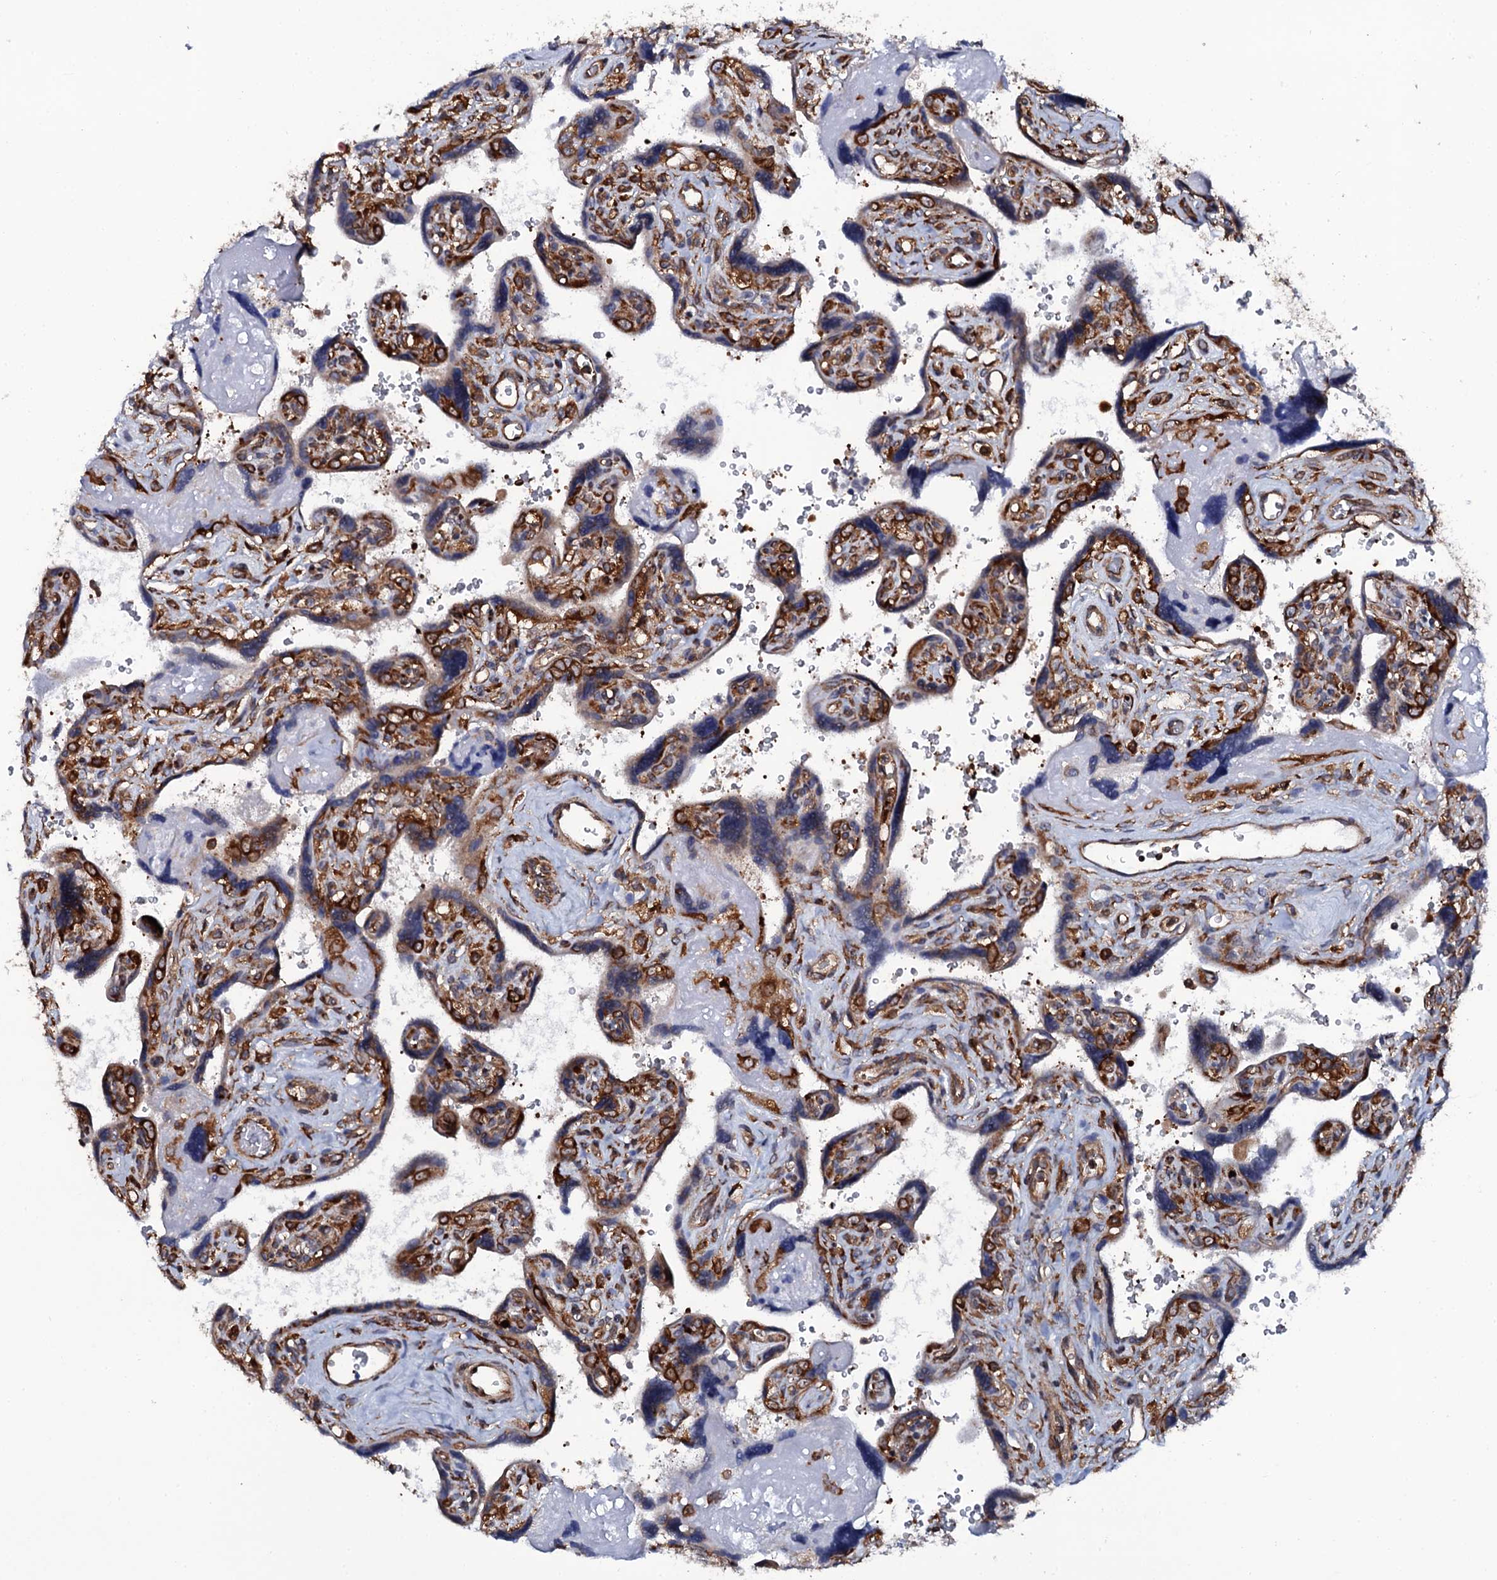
{"staining": {"intensity": "strong", "quantity": "25%-75%", "location": "cytoplasmic/membranous"}, "tissue": "placenta", "cell_type": "Trophoblastic cells", "image_type": "normal", "snomed": [{"axis": "morphology", "description": "Normal tissue, NOS"}, {"axis": "topography", "description": "Placenta"}], "caption": "DAB immunohistochemical staining of benign human placenta exhibits strong cytoplasmic/membranous protein staining in approximately 25%-75% of trophoblastic cells. Immunohistochemistry stains the protein of interest in brown and the nuclei are stained blue.", "gene": "SPTY2D1", "patient": {"sex": "female", "age": 39}}